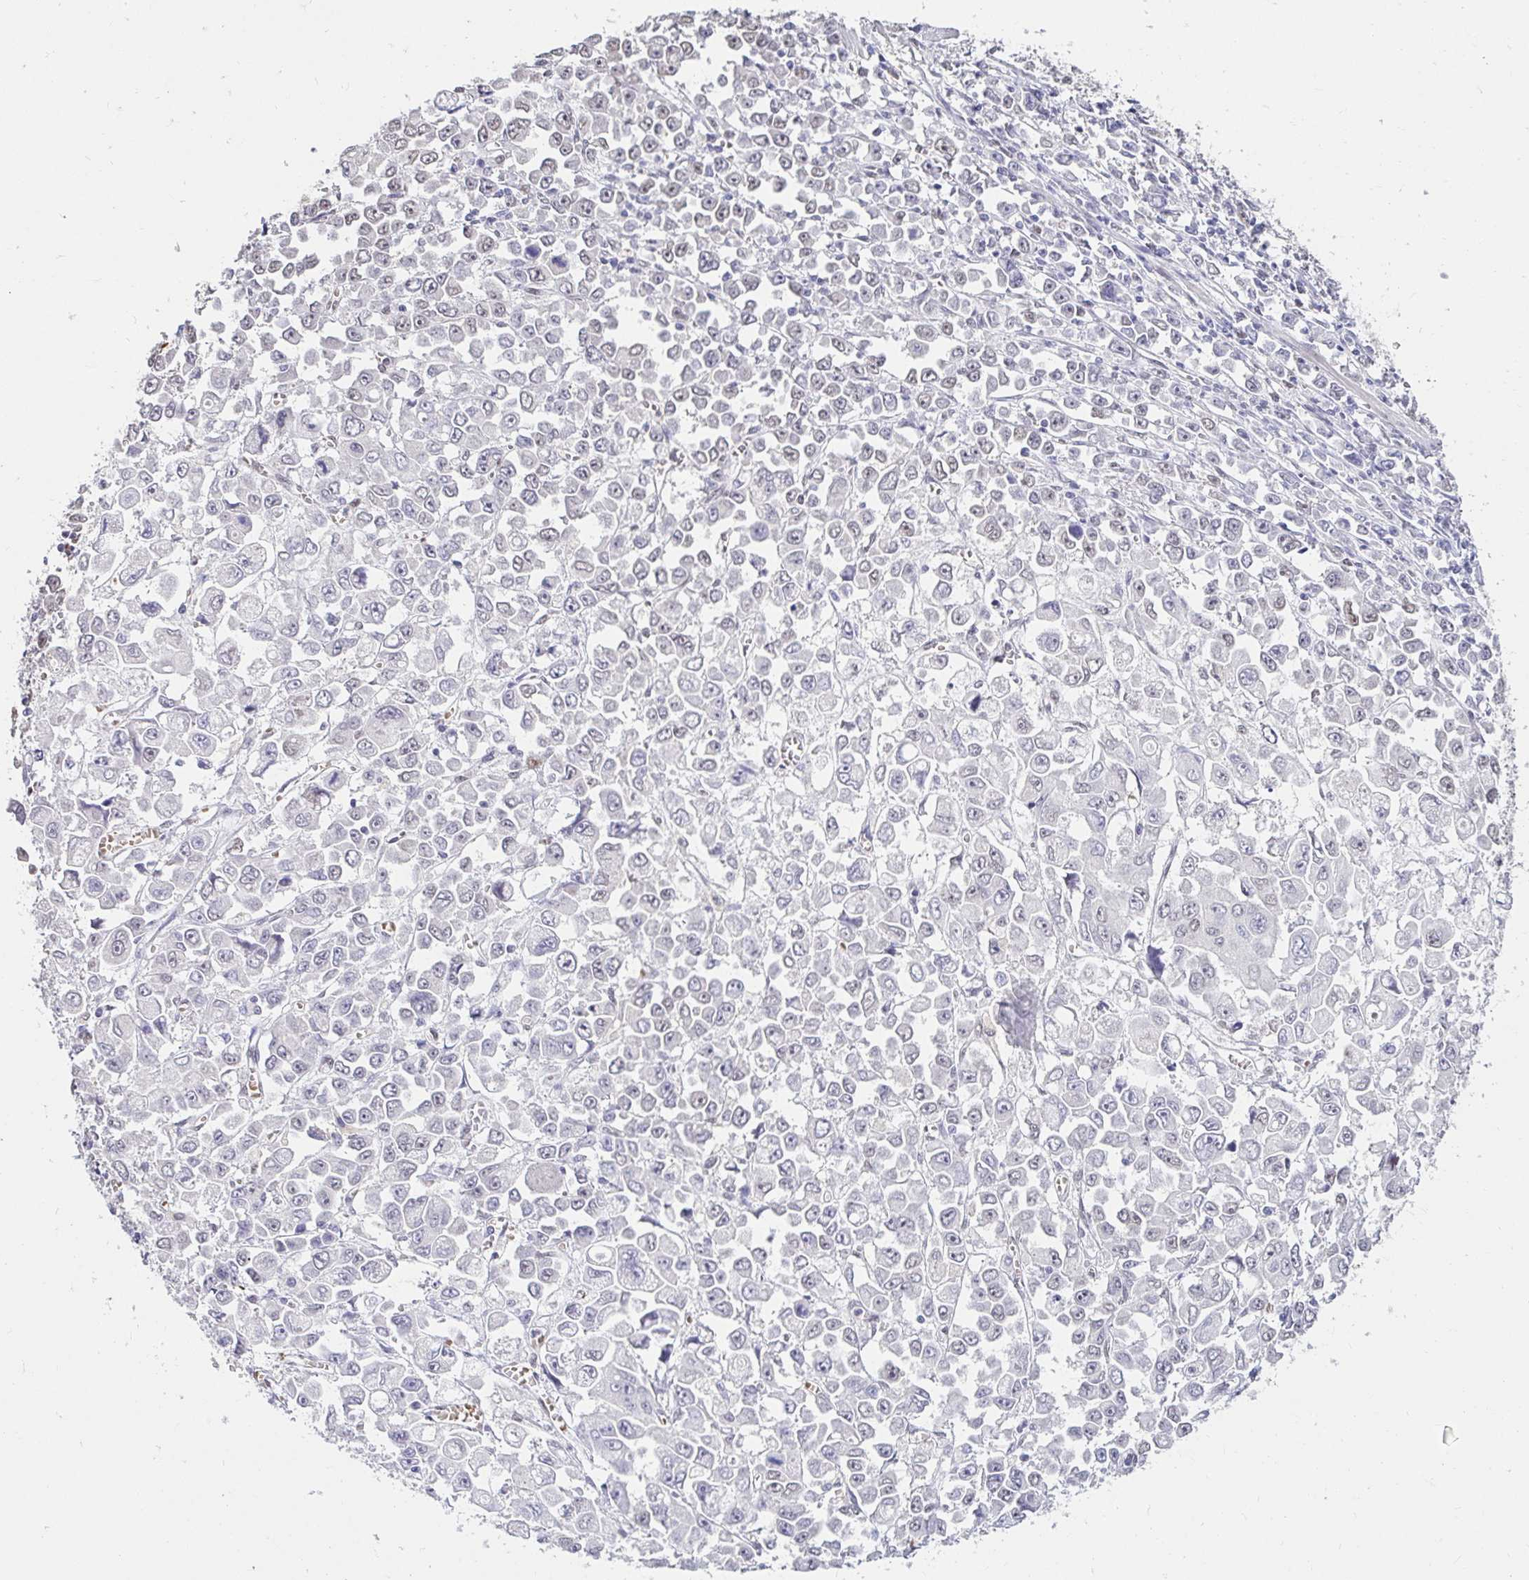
{"staining": {"intensity": "weak", "quantity": "25%-75%", "location": "nuclear"}, "tissue": "stomach cancer", "cell_type": "Tumor cells", "image_type": "cancer", "snomed": [{"axis": "morphology", "description": "Adenocarcinoma, NOS"}, {"axis": "topography", "description": "Stomach, upper"}], "caption": "Protein analysis of stomach adenocarcinoma tissue displays weak nuclear staining in about 25%-75% of tumor cells.", "gene": "RIMS4", "patient": {"sex": "male", "age": 70}}